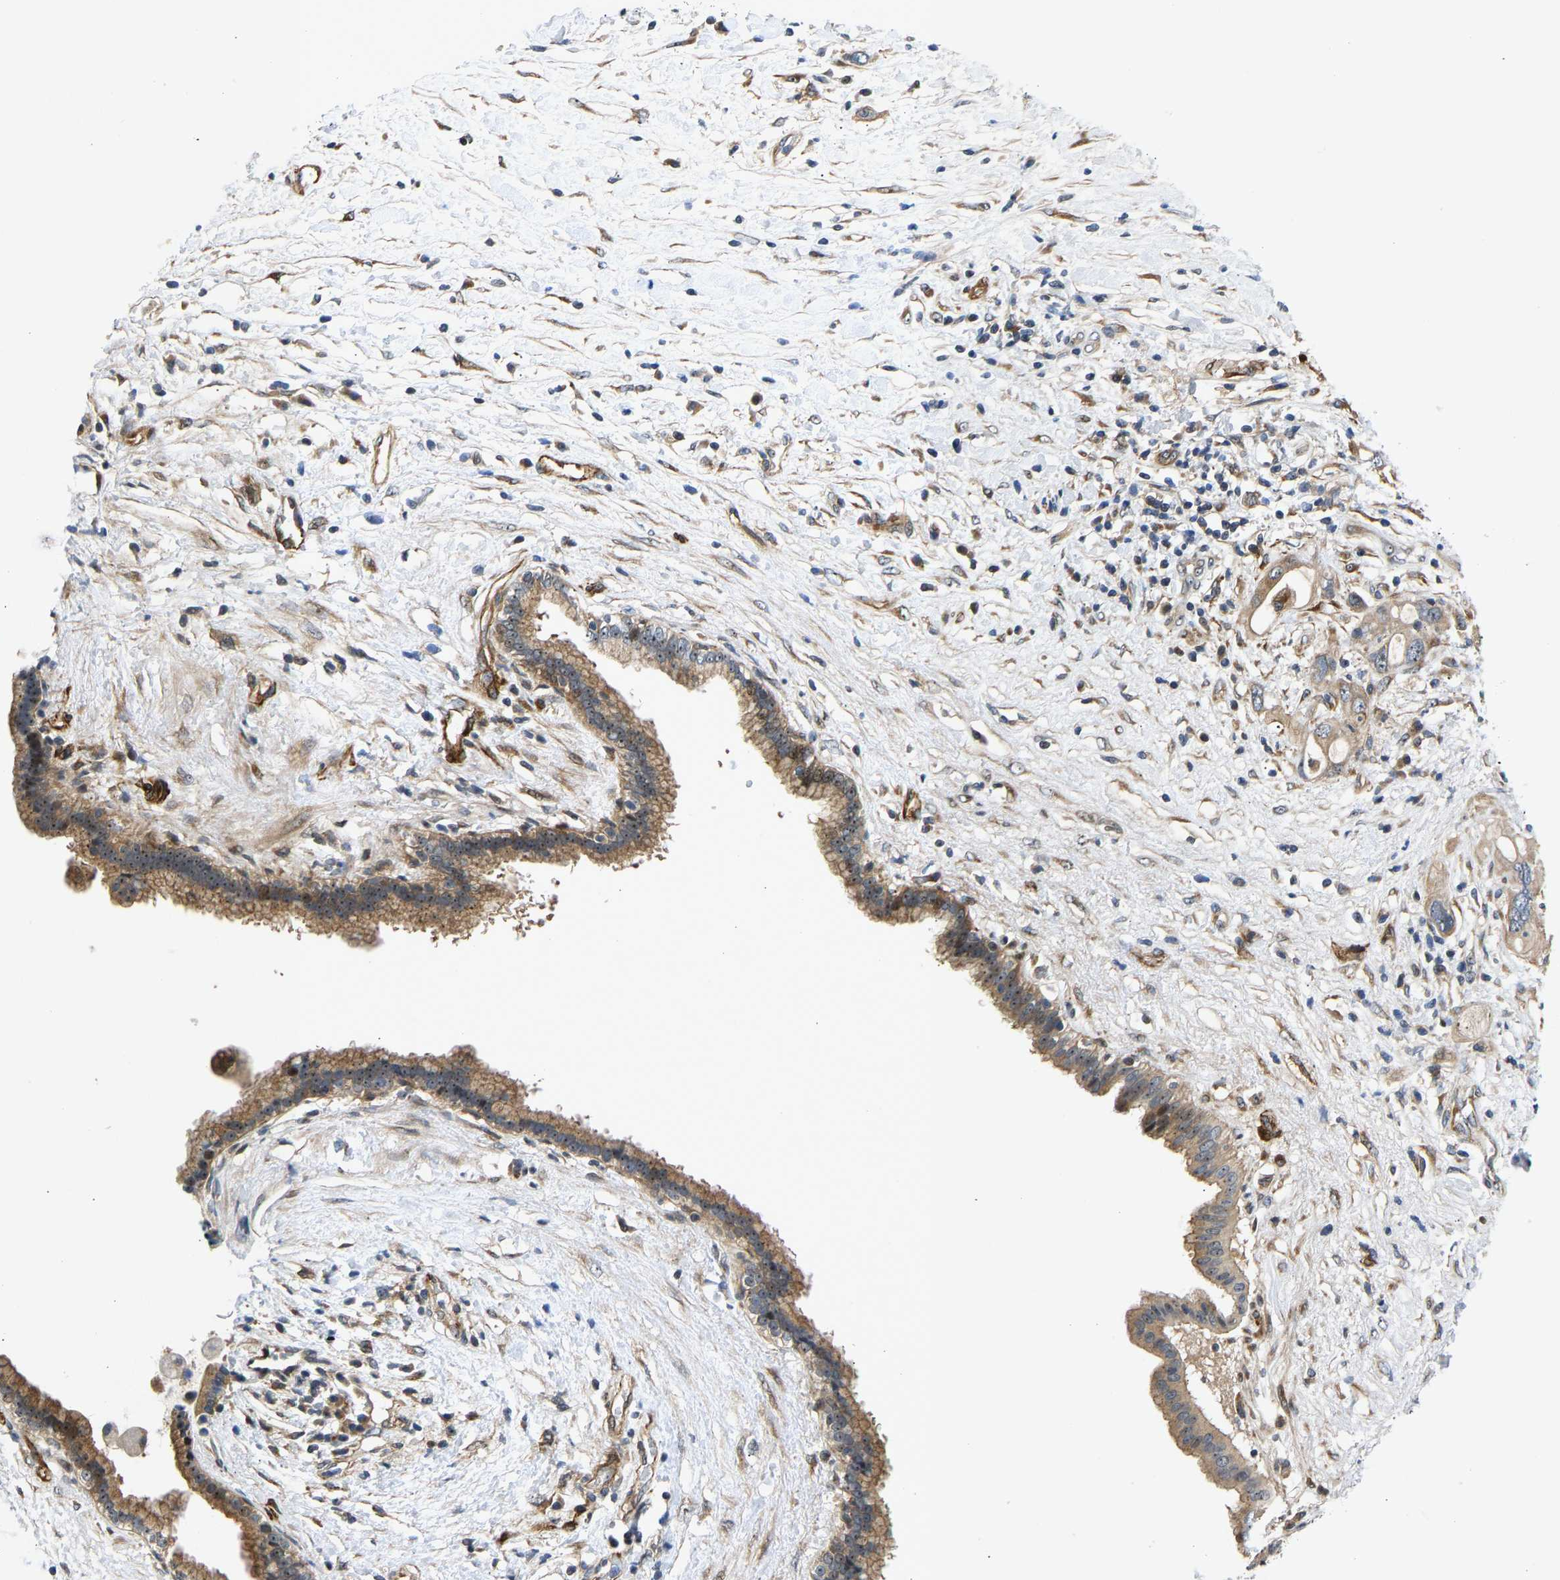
{"staining": {"intensity": "moderate", "quantity": ">75%", "location": "cytoplasmic/membranous"}, "tissue": "pancreatic cancer", "cell_type": "Tumor cells", "image_type": "cancer", "snomed": [{"axis": "morphology", "description": "Adenocarcinoma, NOS"}, {"axis": "topography", "description": "Pancreas"}], "caption": "This histopathology image demonstrates immunohistochemistry staining of human adenocarcinoma (pancreatic), with medium moderate cytoplasmic/membranous positivity in about >75% of tumor cells.", "gene": "RESF1", "patient": {"sex": "female", "age": 56}}